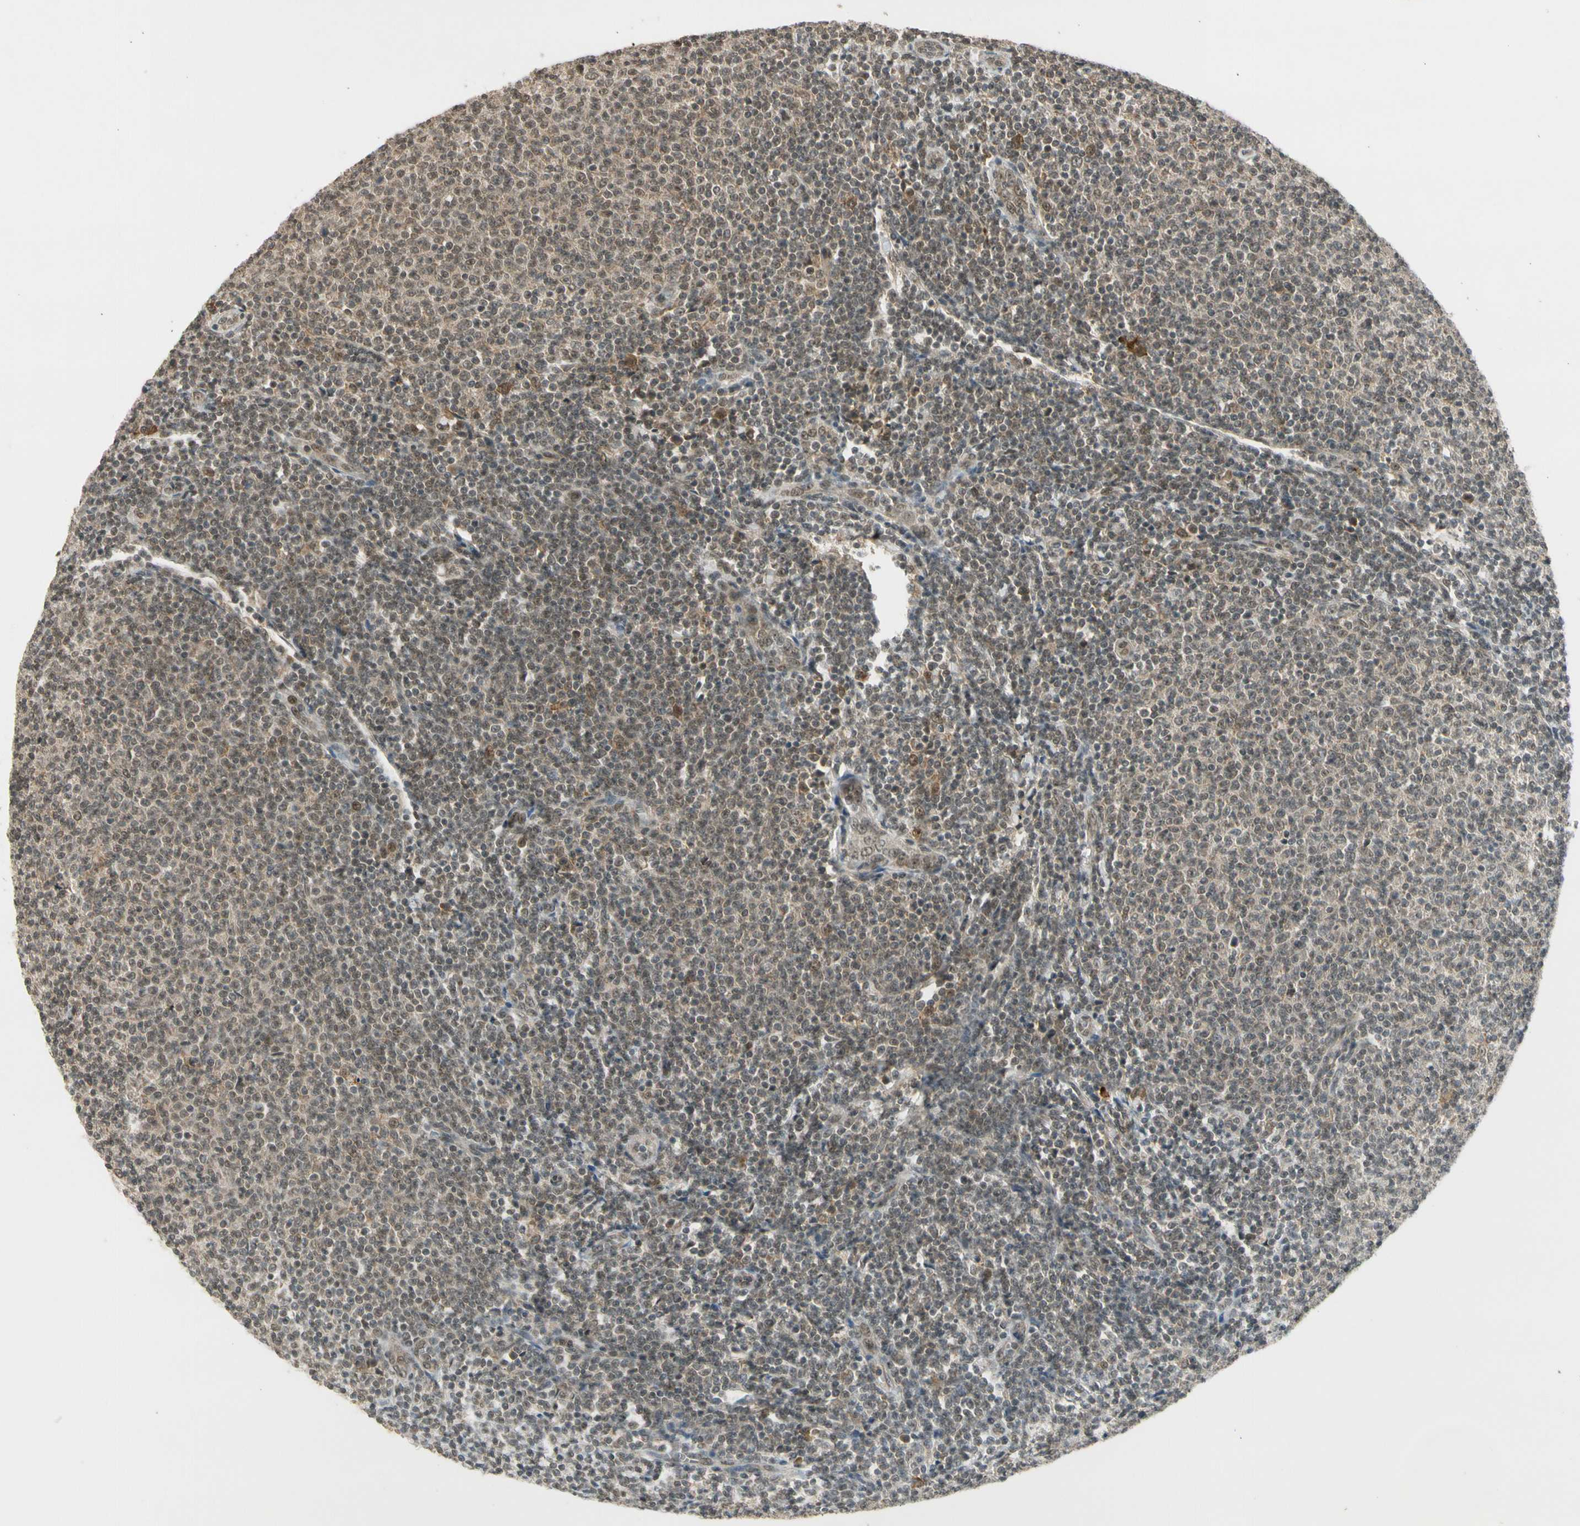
{"staining": {"intensity": "weak", "quantity": "25%-75%", "location": "cytoplasmic/membranous,nuclear"}, "tissue": "lymphoma", "cell_type": "Tumor cells", "image_type": "cancer", "snomed": [{"axis": "morphology", "description": "Malignant lymphoma, non-Hodgkin's type, Low grade"}, {"axis": "topography", "description": "Lymph node"}], "caption": "An image of human lymphoma stained for a protein shows weak cytoplasmic/membranous and nuclear brown staining in tumor cells.", "gene": "ZNF135", "patient": {"sex": "male", "age": 66}}